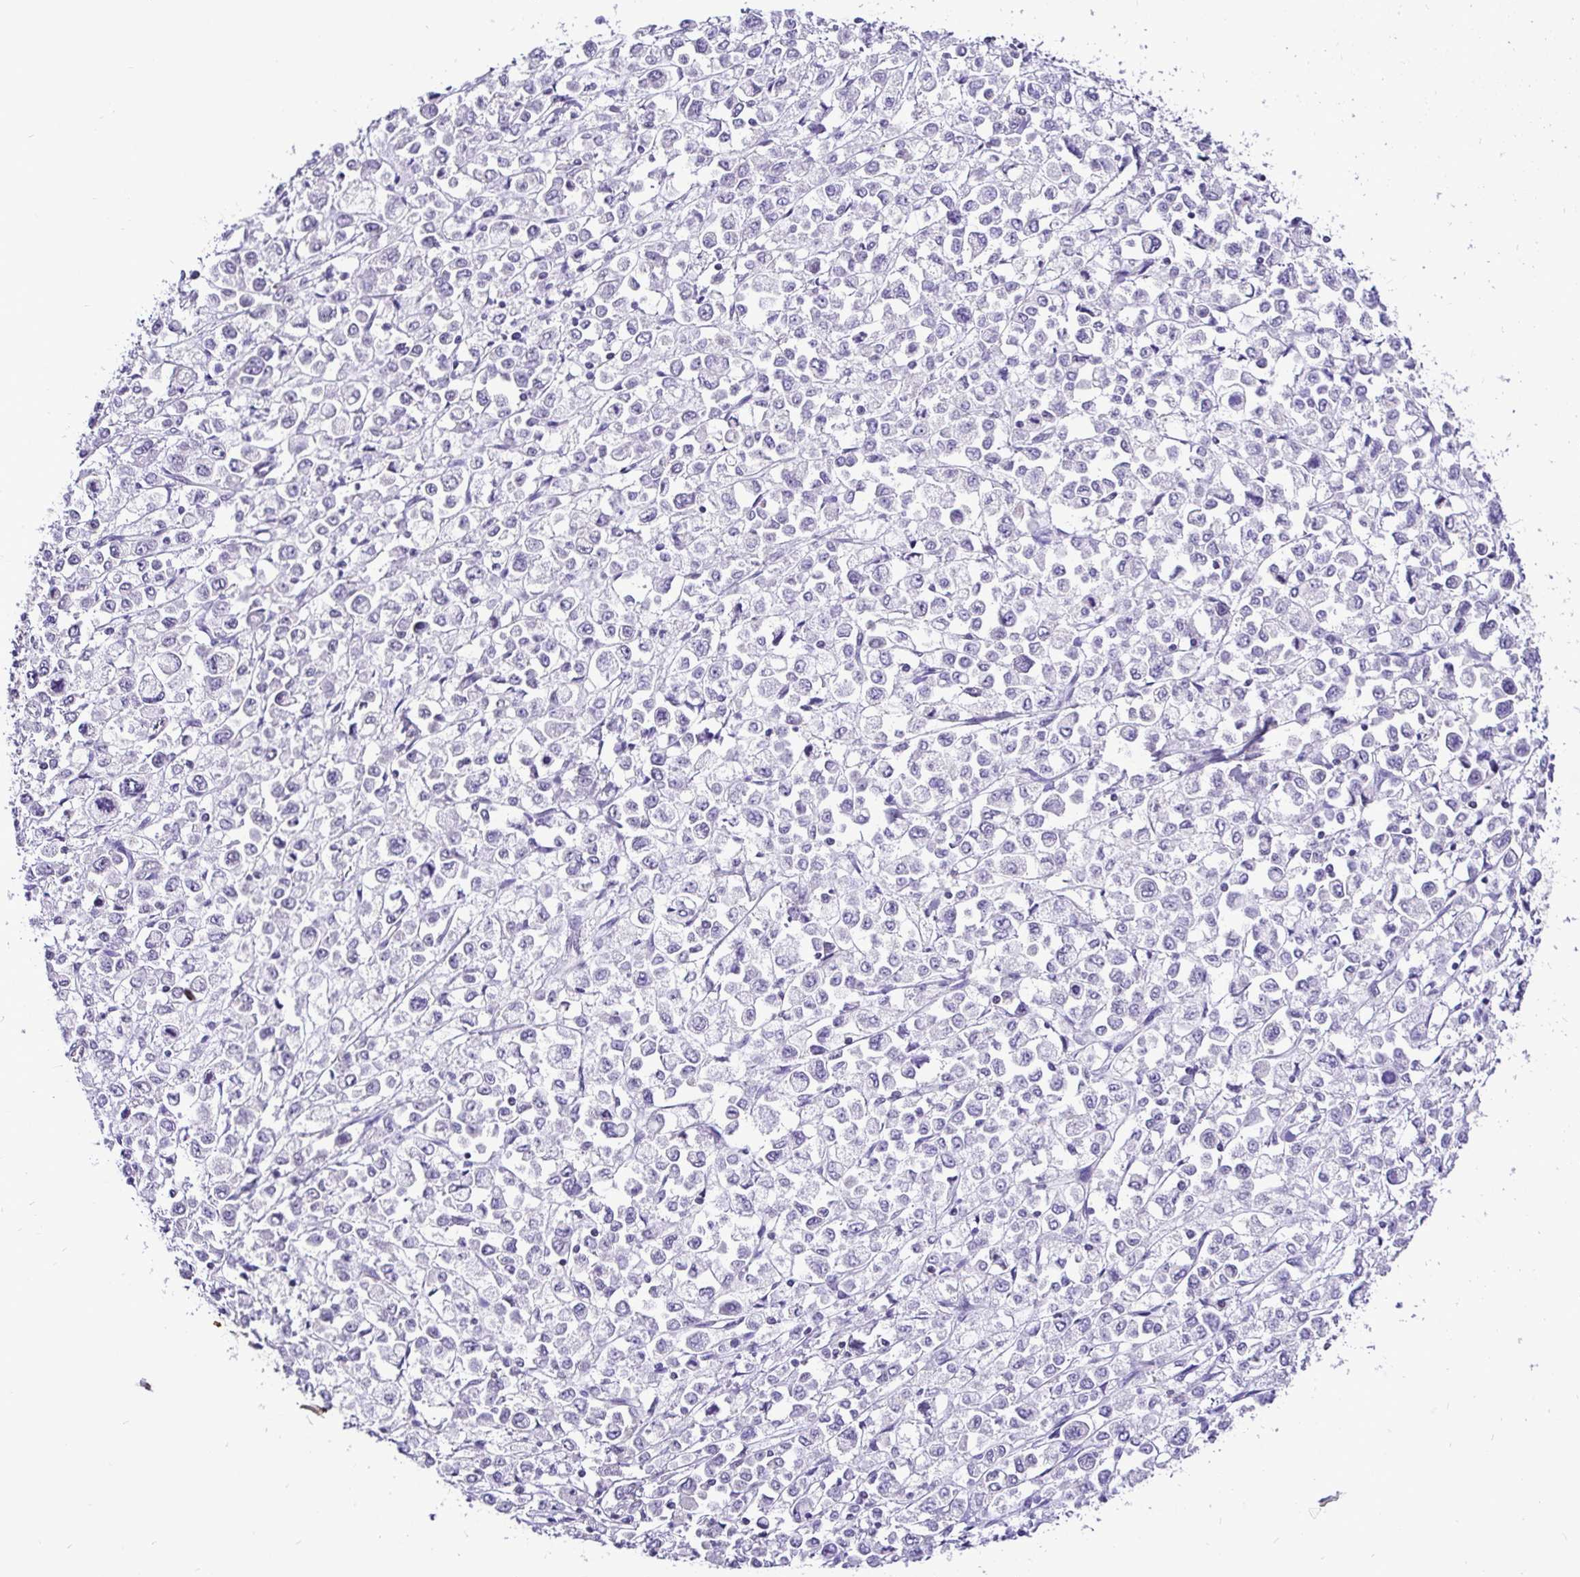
{"staining": {"intensity": "negative", "quantity": "none", "location": "none"}, "tissue": "stomach cancer", "cell_type": "Tumor cells", "image_type": "cancer", "snomed": [{"axis": "morphology", "description": "Adenocarcinoma, NOS"}, {"axis": "topography", "description": "Stomach, upper"}], "caption": "High power microscopy image of an IHC photomicrograph of stomach cancer, revealing no significant positivity in tumor cells.", "gene": "UBE2M", "patient": {"sex": "male", "age": 70}}